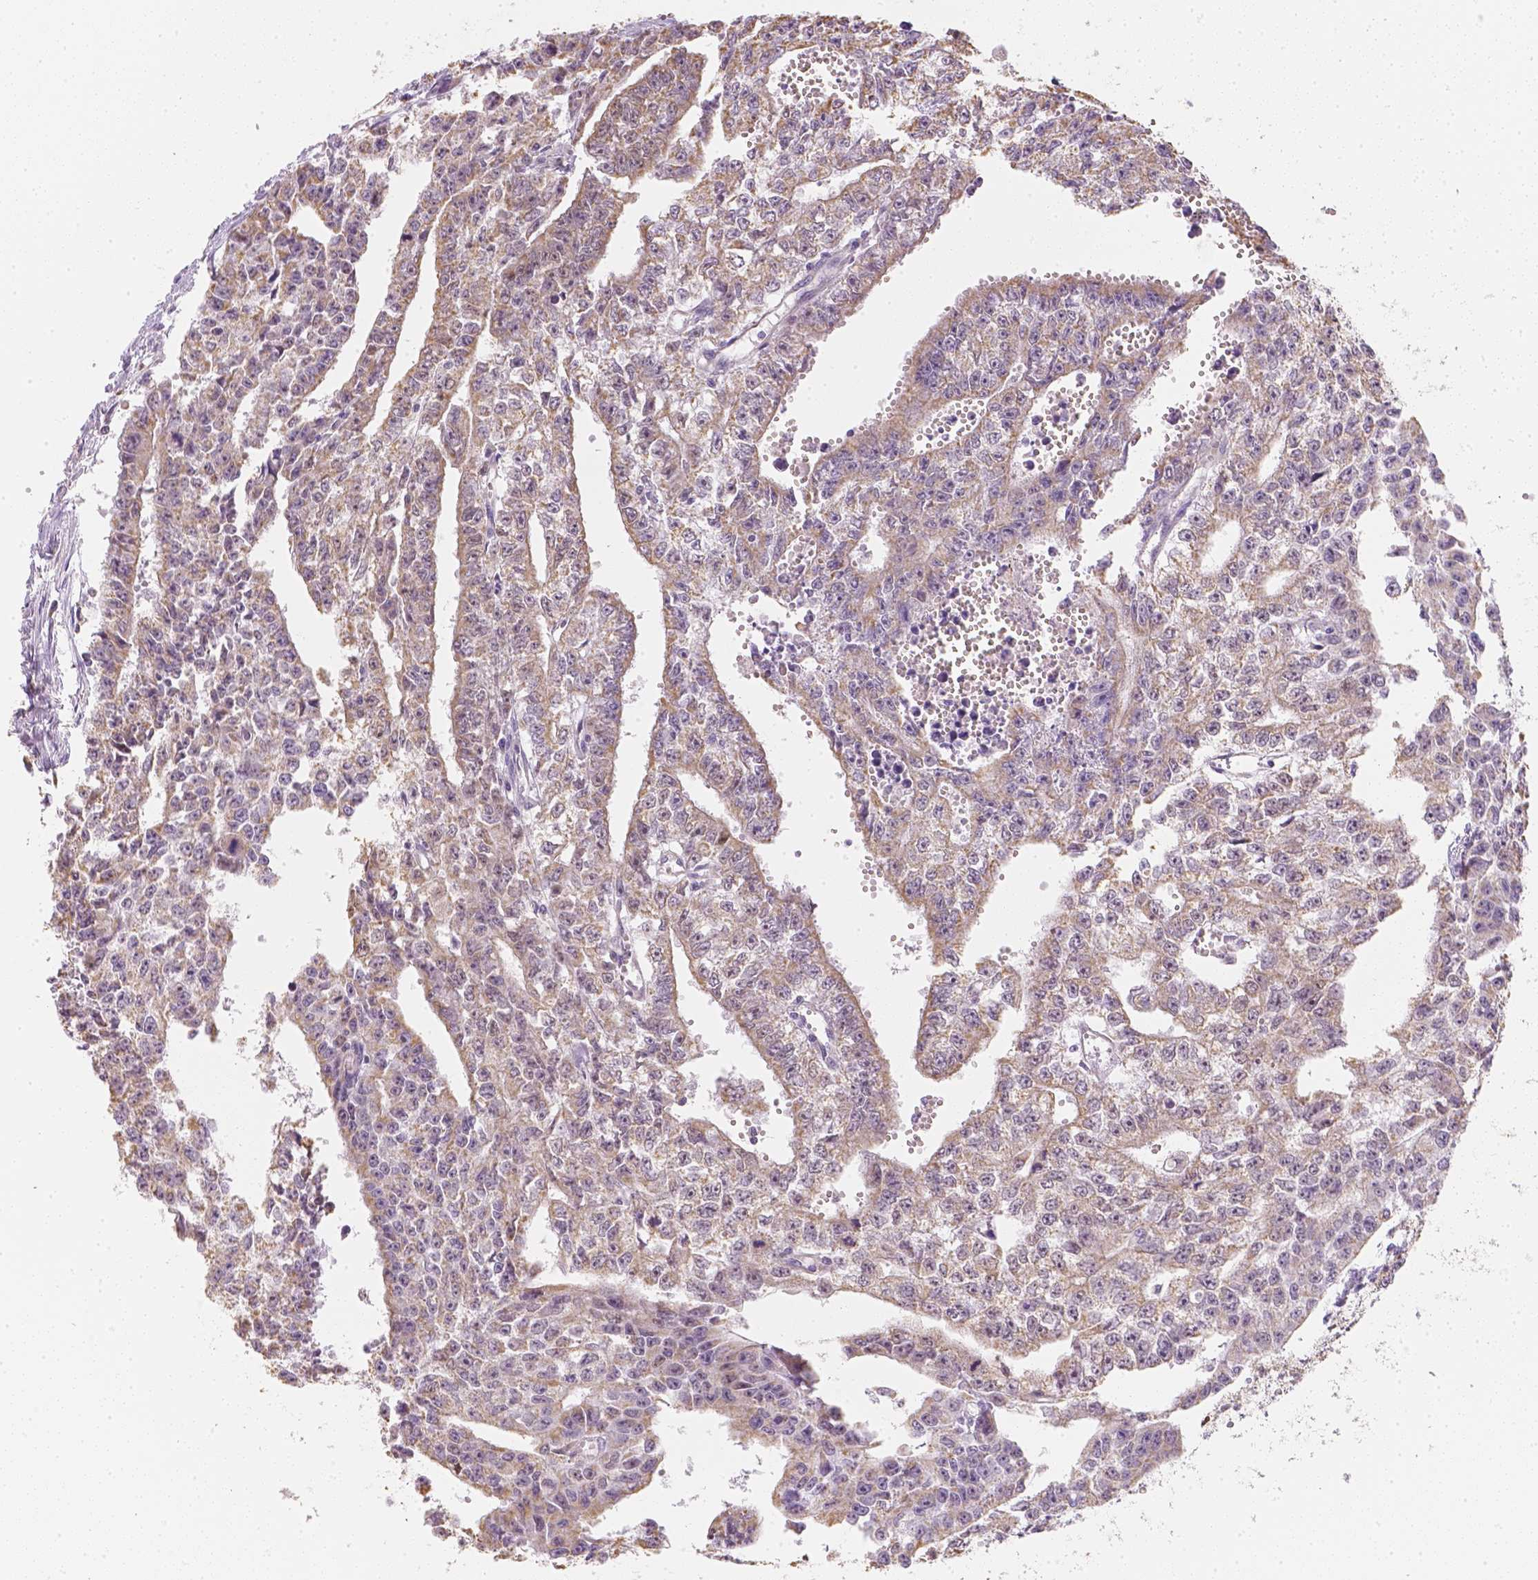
{"staining": {"intensity": "weak", "quantity": ">75%", "location": "nuclear"}, "tissue": "testis cancer", "cell_type": "Tumor cells", "image_type": "cancer", "snomed": [{"axis": "morphology", "description": "Carcinoma, Embryonal, NOS"}, {"axis": "morphology", "description": "Teratoma, malignant, NOS"}, {"axis": "topography", "description": "Testis"}], "caption": "Testis cancer (embryonal carcinoma) stained with immunohistochemistry (IHC) displays weak nuclear expression in about >75% of tumor cells.", "gene": "NVL", "patient": {"sex": "male", "age": 24}}